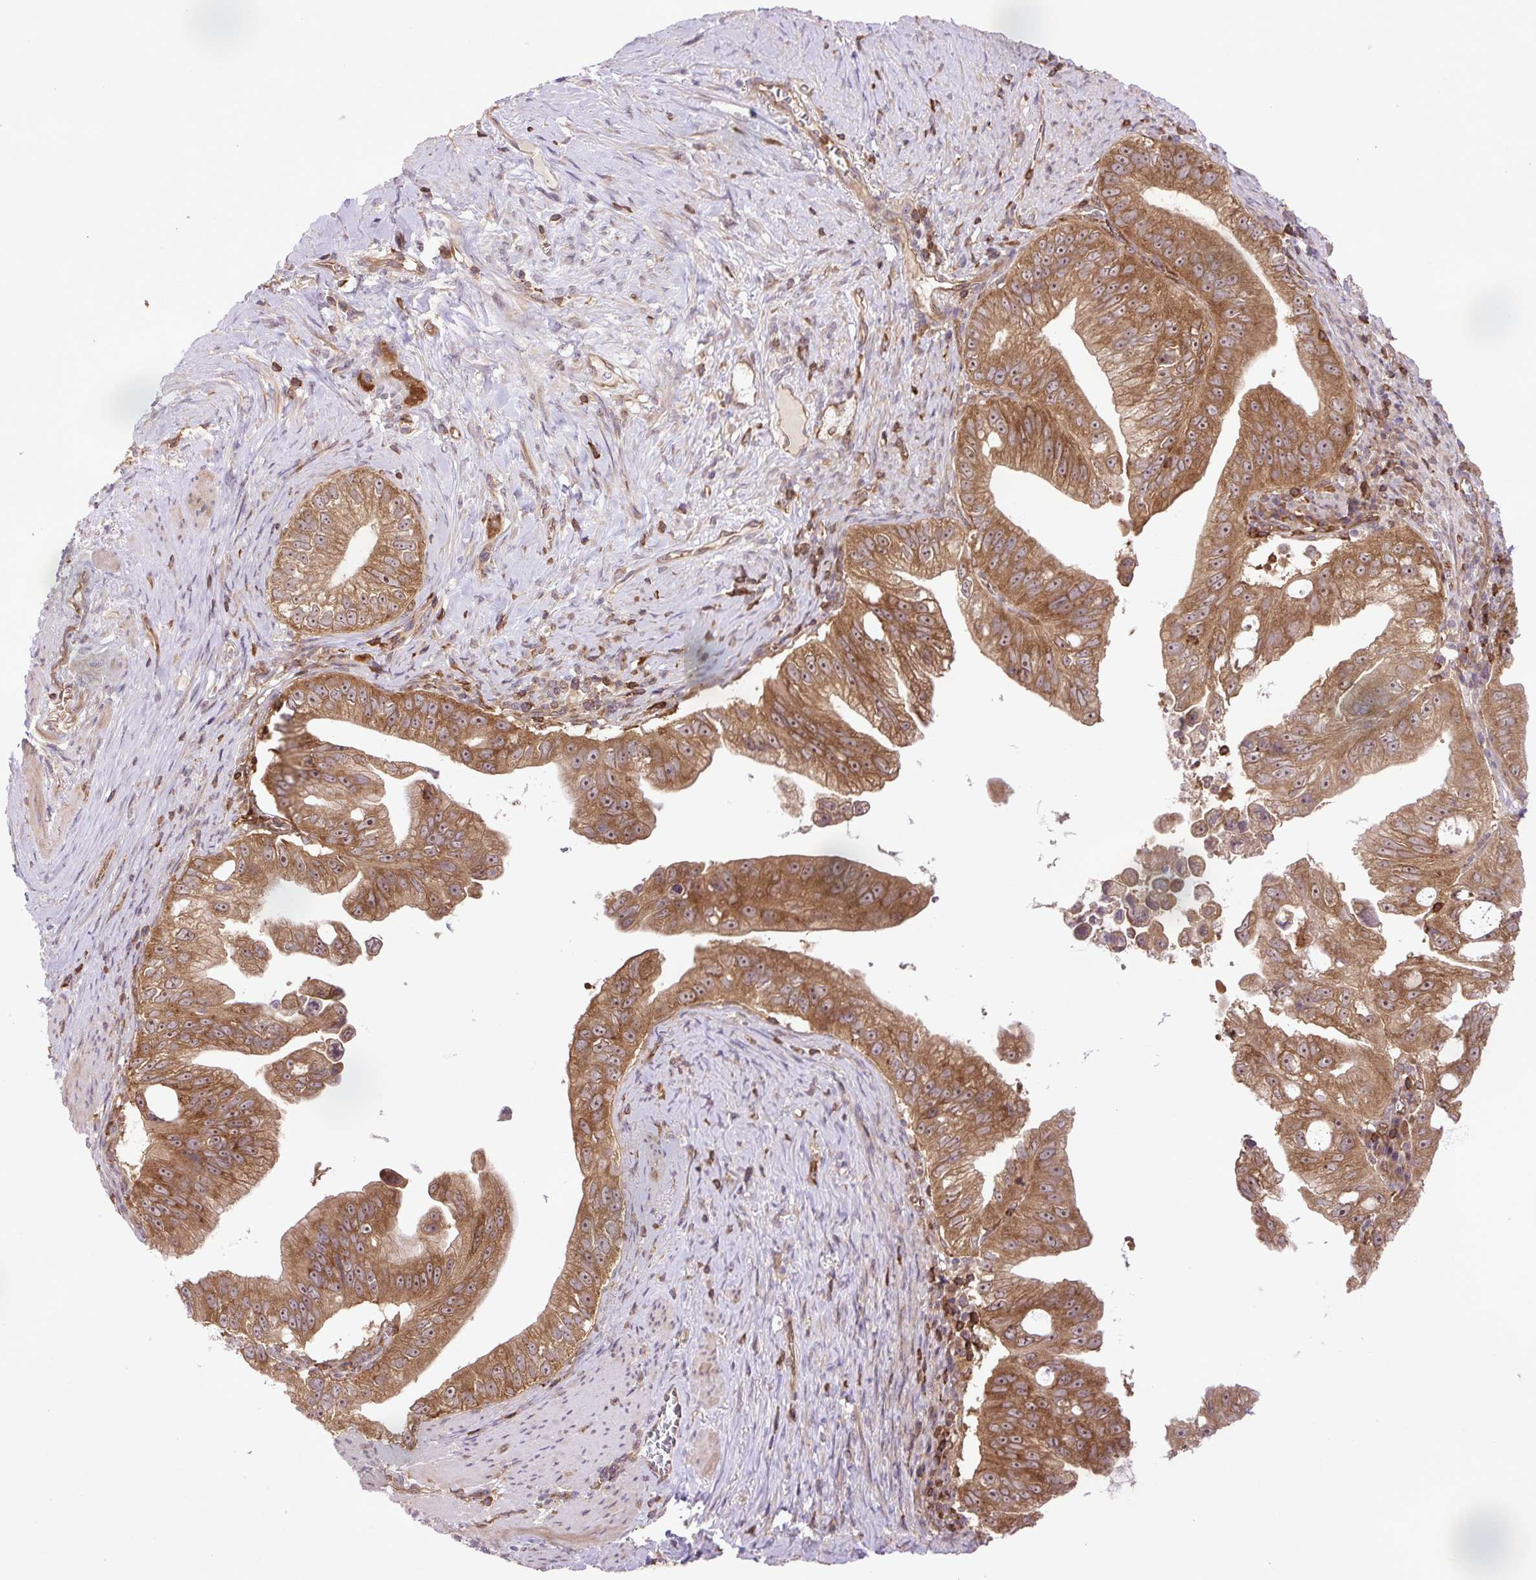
{"staining": {"intensity": "strong", "quantity": ">75%", "location": "cytoplasmic/membranous,nuclear"}, "tissue": "pancreatic cancer", "cell_type": "Tumor cells", "image_type": "cancer", "snomed": [{"axis": "morphology", "description": "Adenocarcinoma, NOS"}, {"axis": "topography", "description": "Pancreas"}], "caption": "A micrograph of human adenocarcinoma (pancreatic) stained for a protein shows strong cytoplasmic/membranous and nuclear brown staining in tumor cells.", "gene": "PLCG1", "patient": {"sex": "male", "age": 70}}